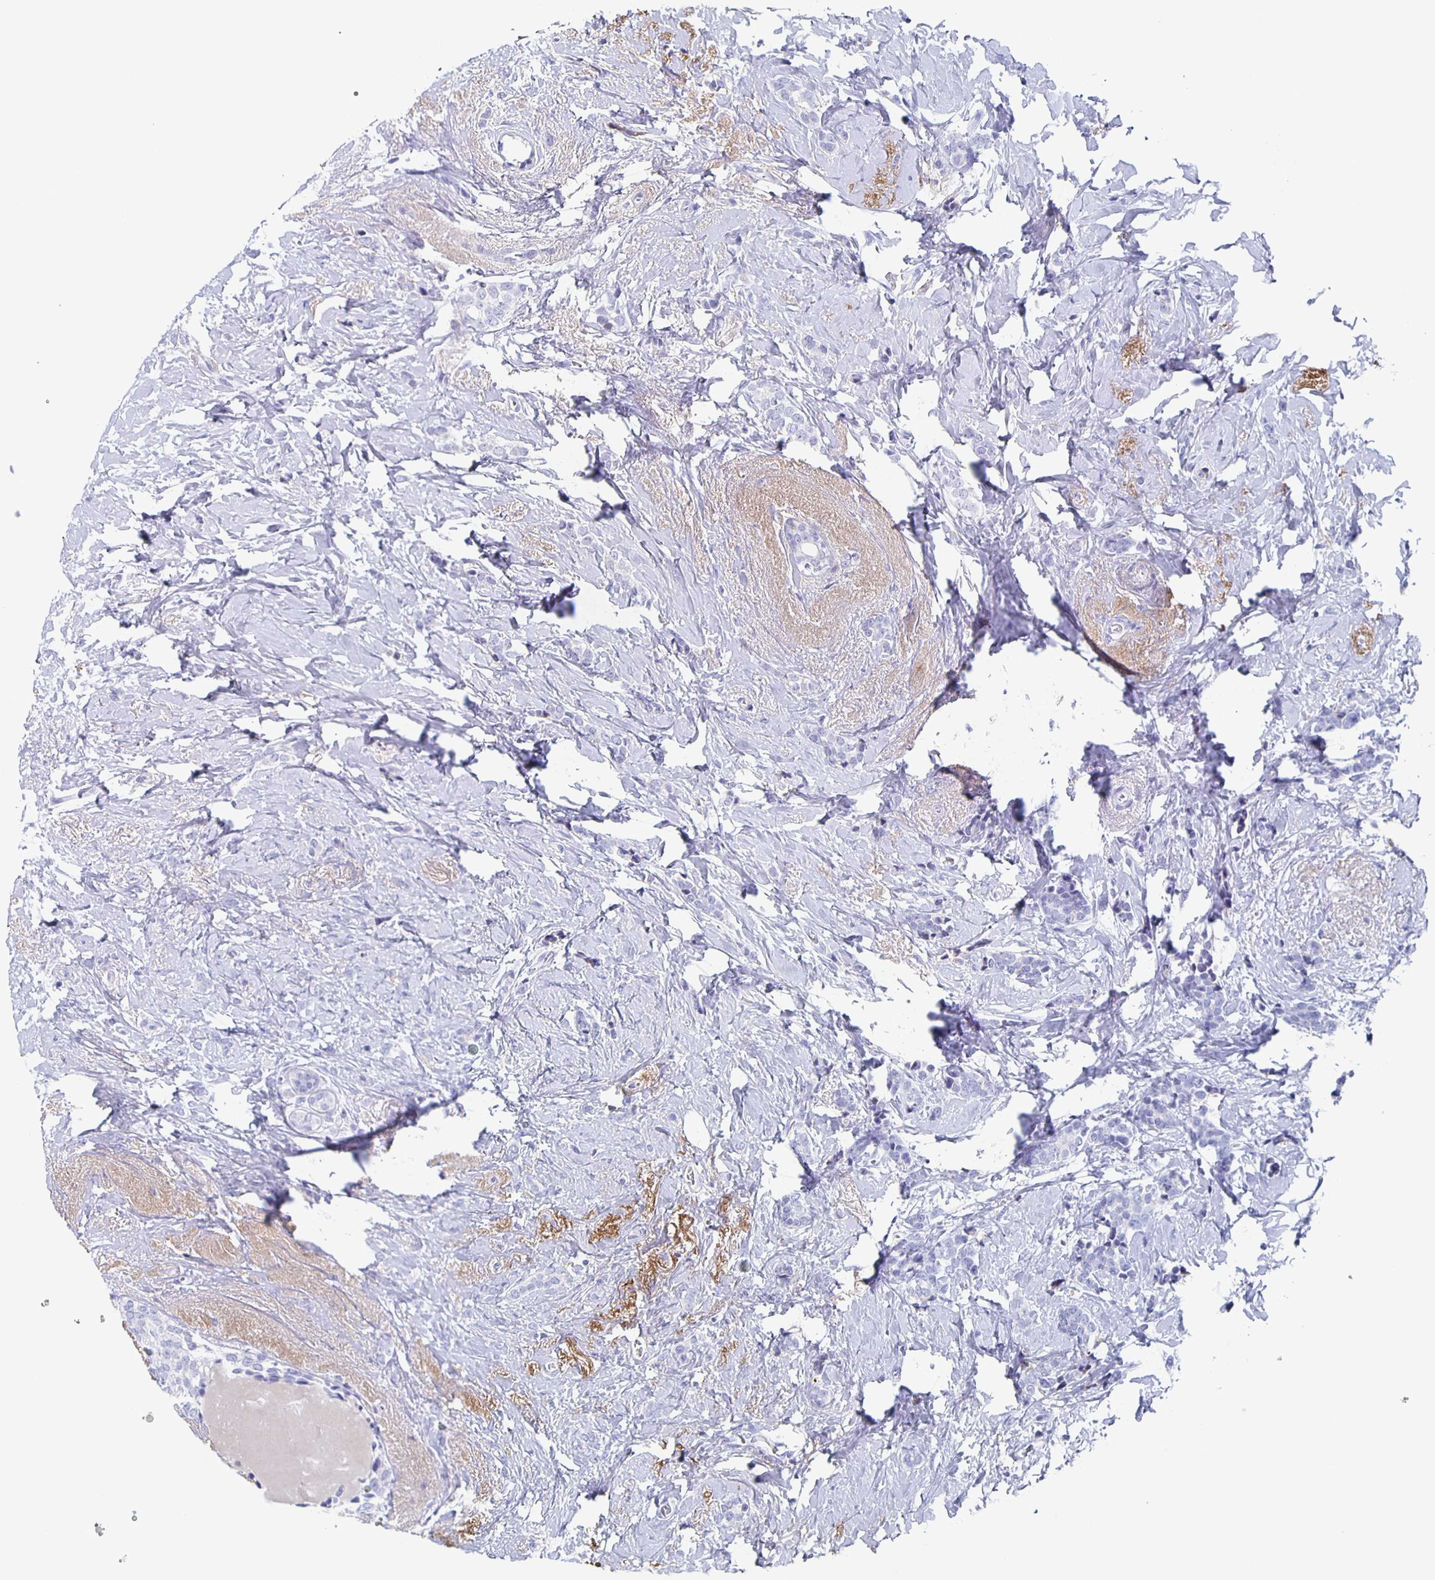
{"staining": {"intensity": "negative", "quantity": "none", "location": "none"}, "tissue": "breast cancer", "cell_type": "Tumor cells", "image_type": "cancer", "snomed": [{"axis": "morphology", "description": "Normal tissue, NOS"}, {"axis": "morphology", "description": "Duct carcinoma"}, {"axis": "topography", "description": "Breast"}], "caption": "This is a micrograph of immunohistochemistry (IHC) staining of breast cancer (infiltrating ductal carcinoma), which shows no expression in tumor cells.", "gene": "FGA", "patient": {"sex": "female", "age": 77}}